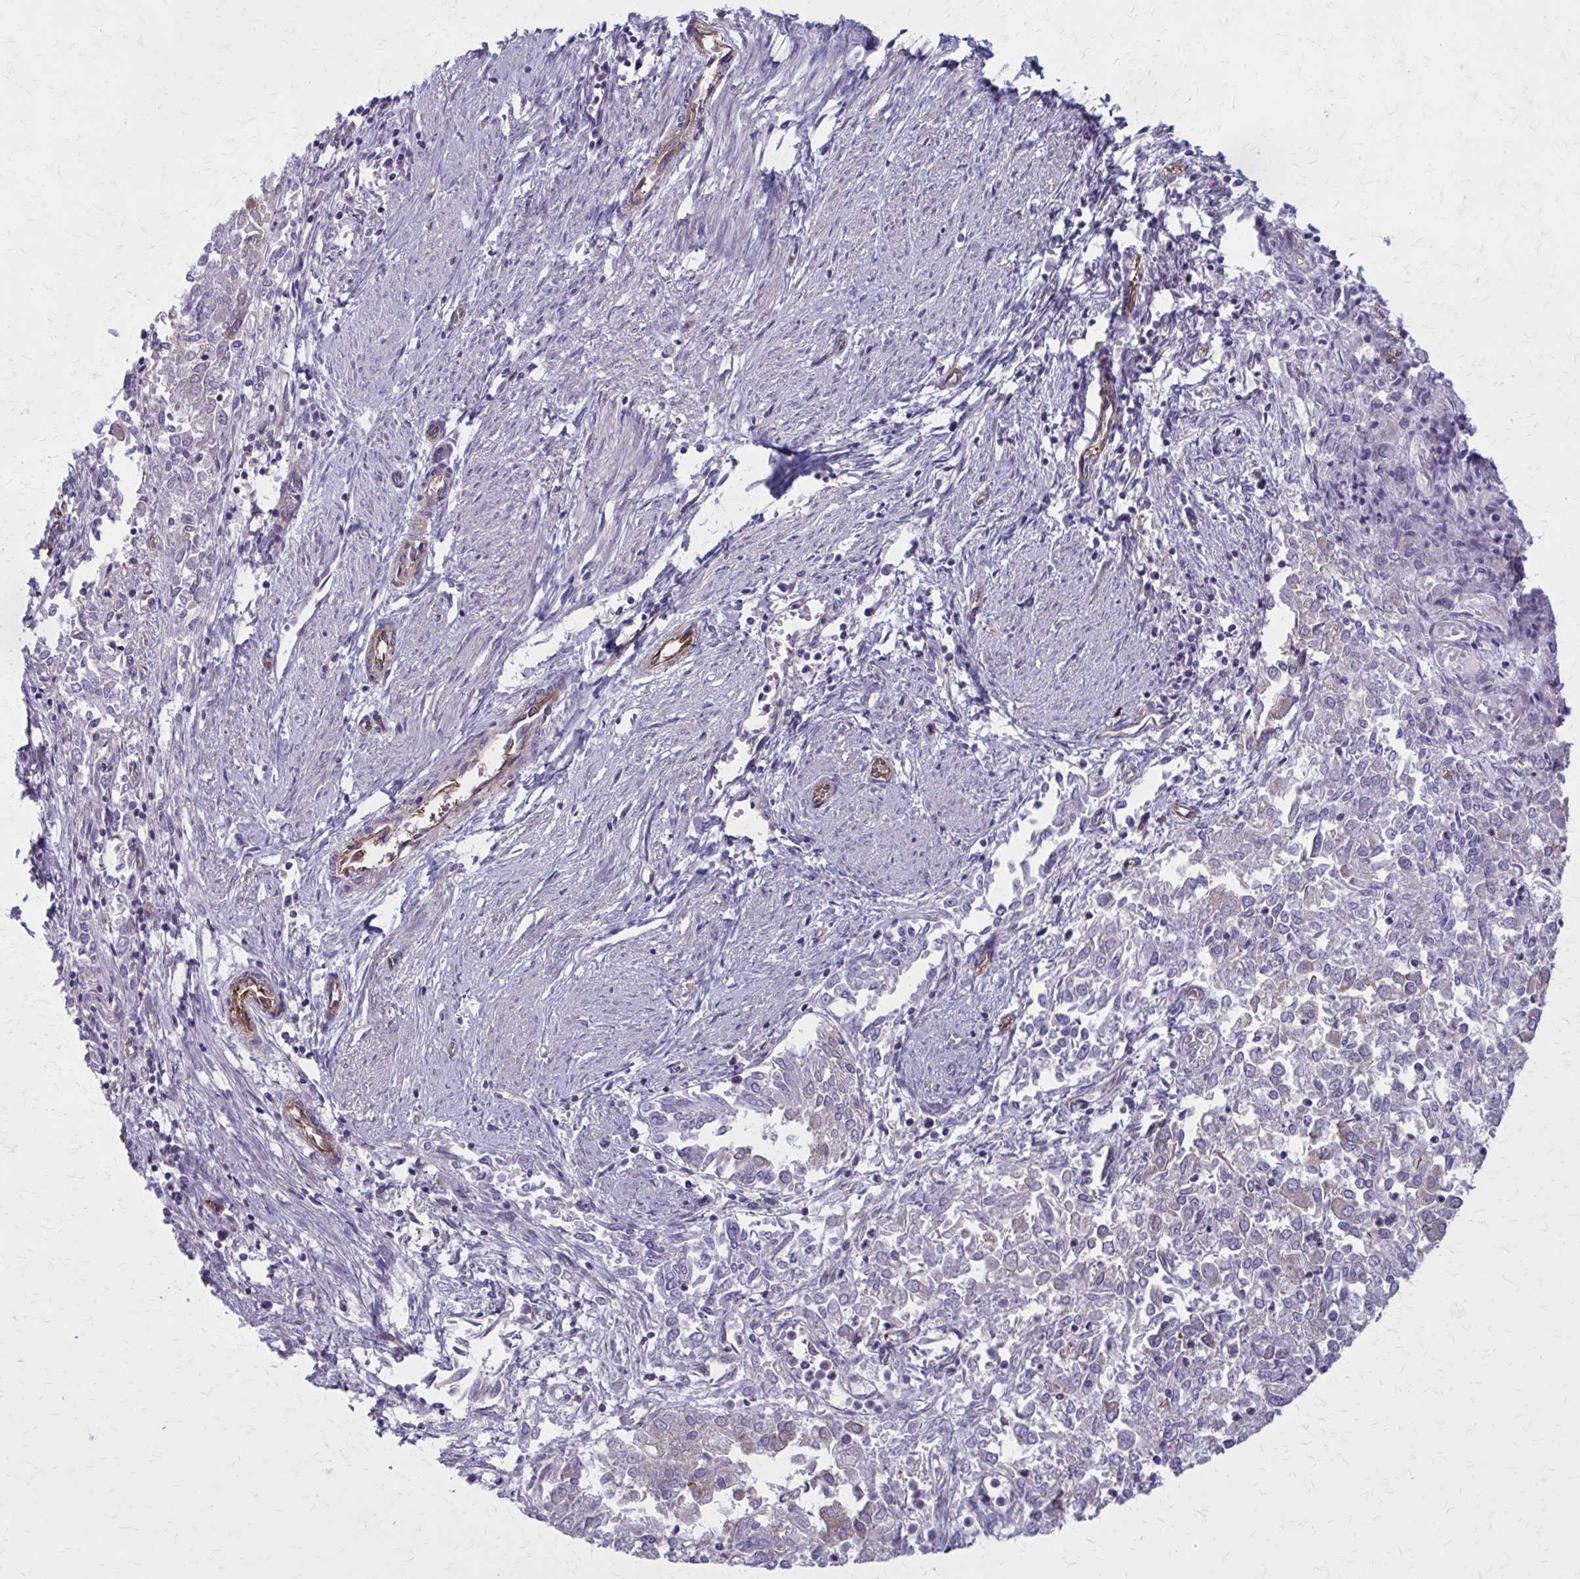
{"staining": {"intensity": "negative", "quantity": "none", "location": "none"}, "tissue": "endometrial cancer", "cell_type": "Tumor cells", "image_type": "cancer", "snomed": [{"axis": "morphology", "description": "Adenocarcinoma, NOS"}, {"axis": "topography", "description": "Endometrium"}], "caption": "There is no significant positivity in tumor cells of endometrial cancer.", "gene": "ZDHHC7", "patient": {"sex": "female", "age": 57}}